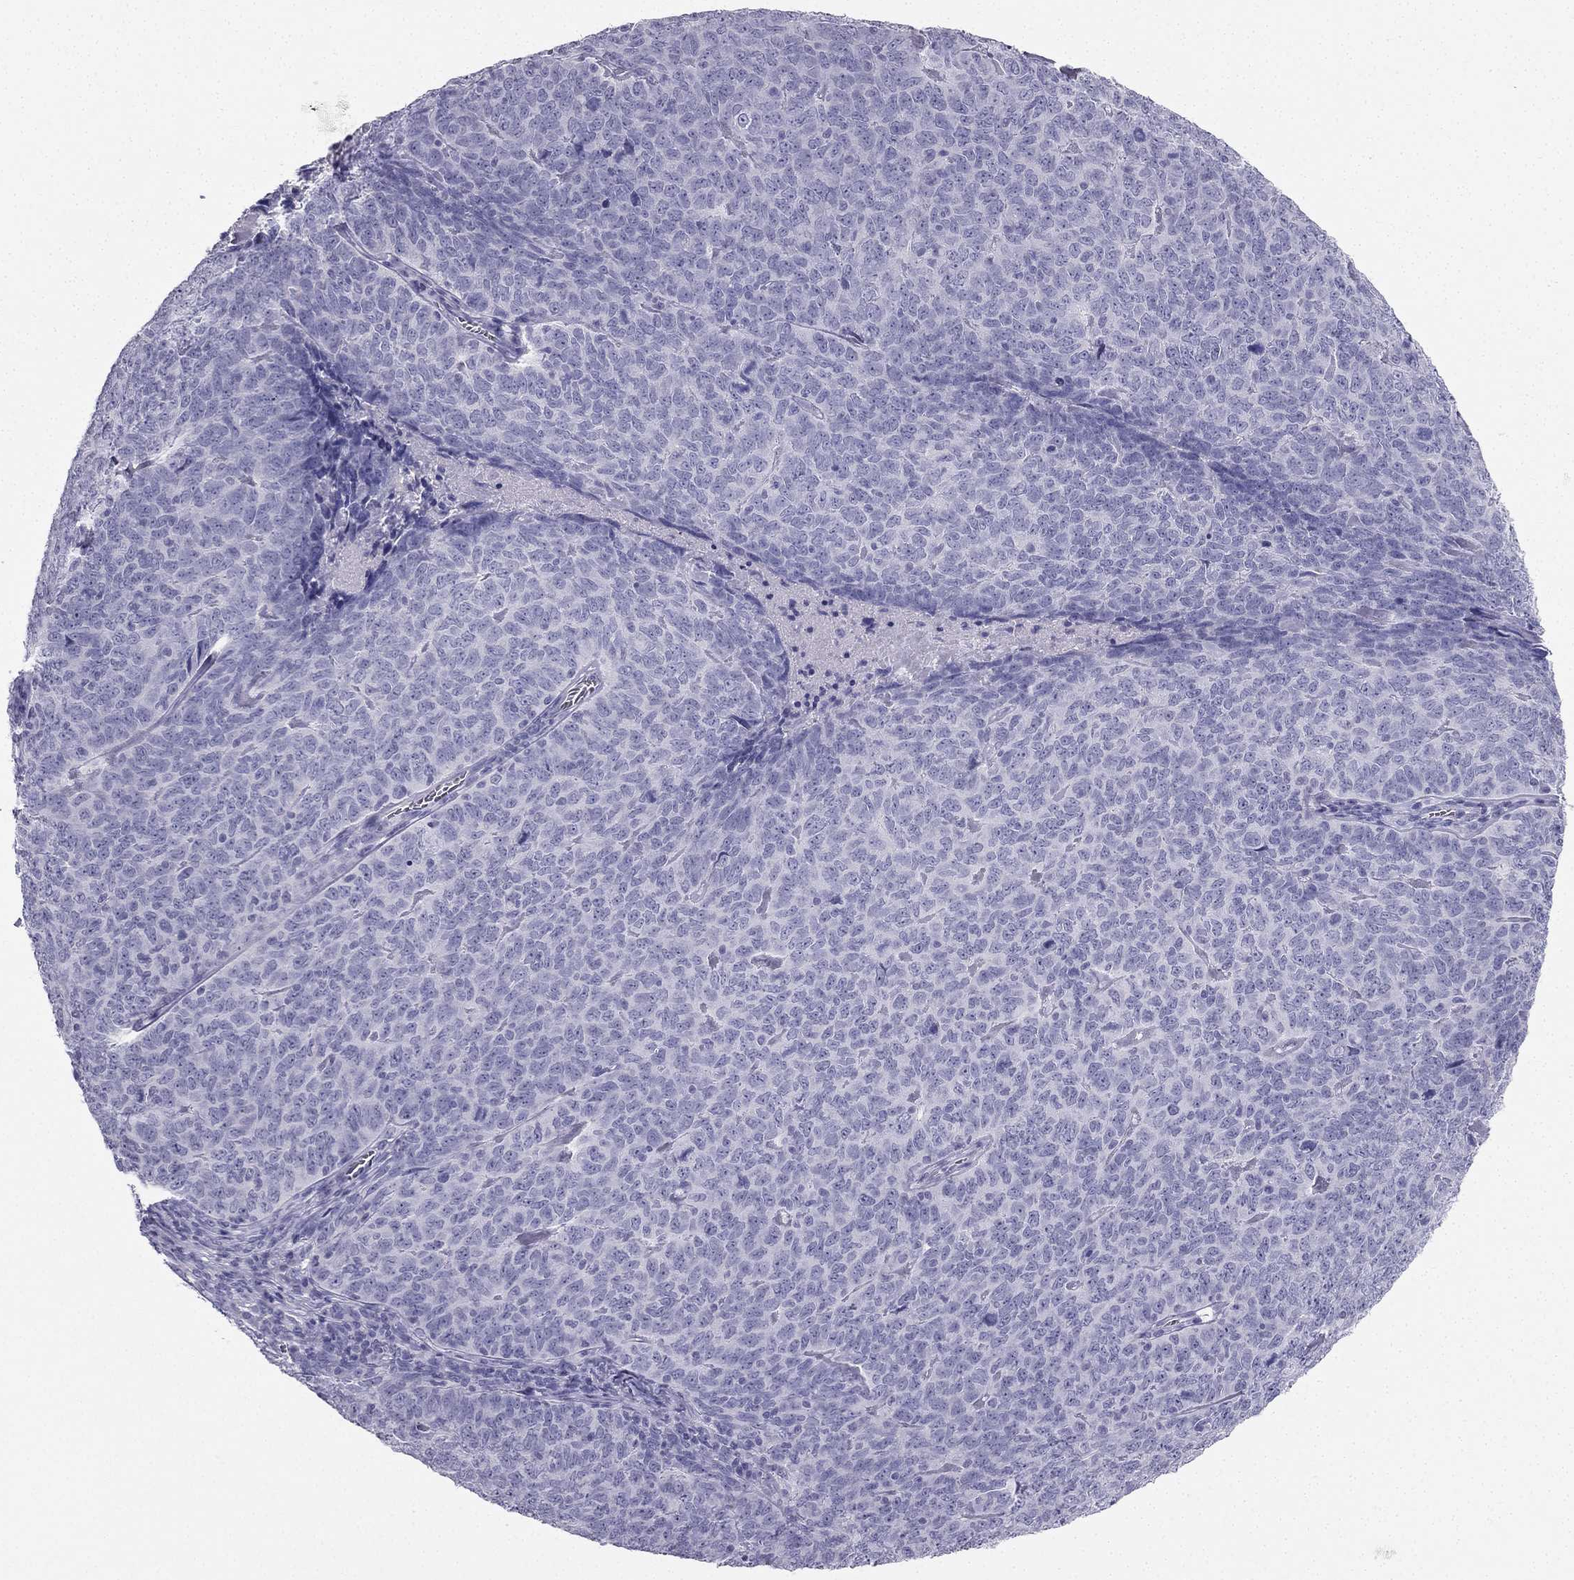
{"staining": {"intensity": "negative", "quantity": "none", "location": "none"}, "tissue": "skin cancer", "cell_type": "Tumor cells", "image_type": "cancer", "snomed": [{"axis": "morphology", "description": "Squamous cell carcinoma, NOS"}, {"axis": "topography", "description": "Skin"}, {"axis": "topography", "description": "Anal"}], "caption": "Tumor cells show no significant positivity in skin squamous cell carcinoma.", "gene": "TFF3", "patient": {"sex": "female", "age": 51}}